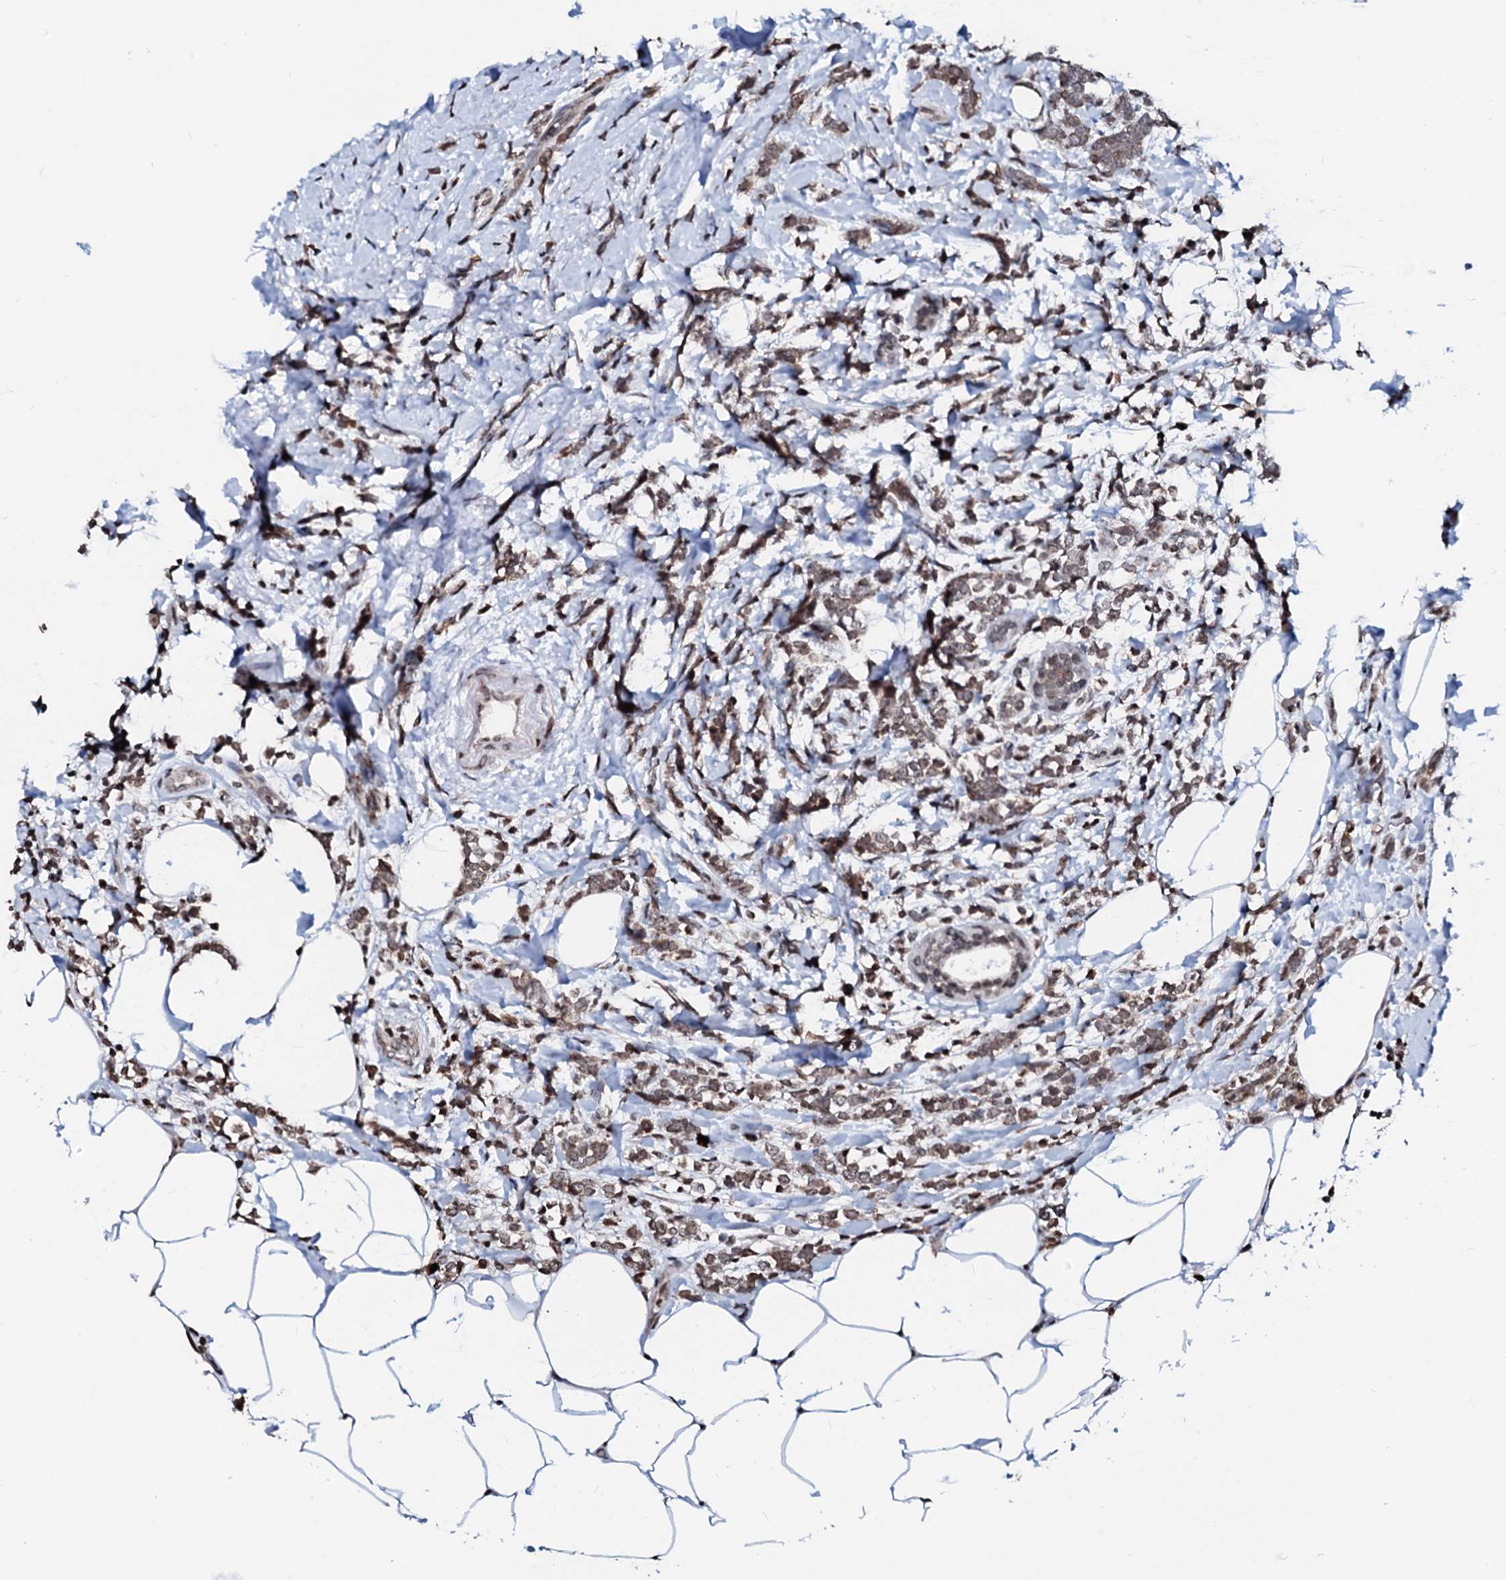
{"staining": {"intensity": "moderate", "quantity": ">75%", "location": "cytoplasmic/membranous,nuclear"}, "tissue": "breast cancer", "cell_type": "Tumor cells", "image_type": "cancer", "snomed": [{"axis": "morphology", "description": "Lobular carcinoma"}, {"axis": "topography", "description": "Breast"}], "caption": "Protein staining by immunohistochemistry (IHC) exhibits moderate cytoplasmic/membranous and nuclear expression in approximately >75% of tumor cells in breast lobular carcinoma.", "gene": "LSM11", "patient": {"sex": "female", "age": 58}}